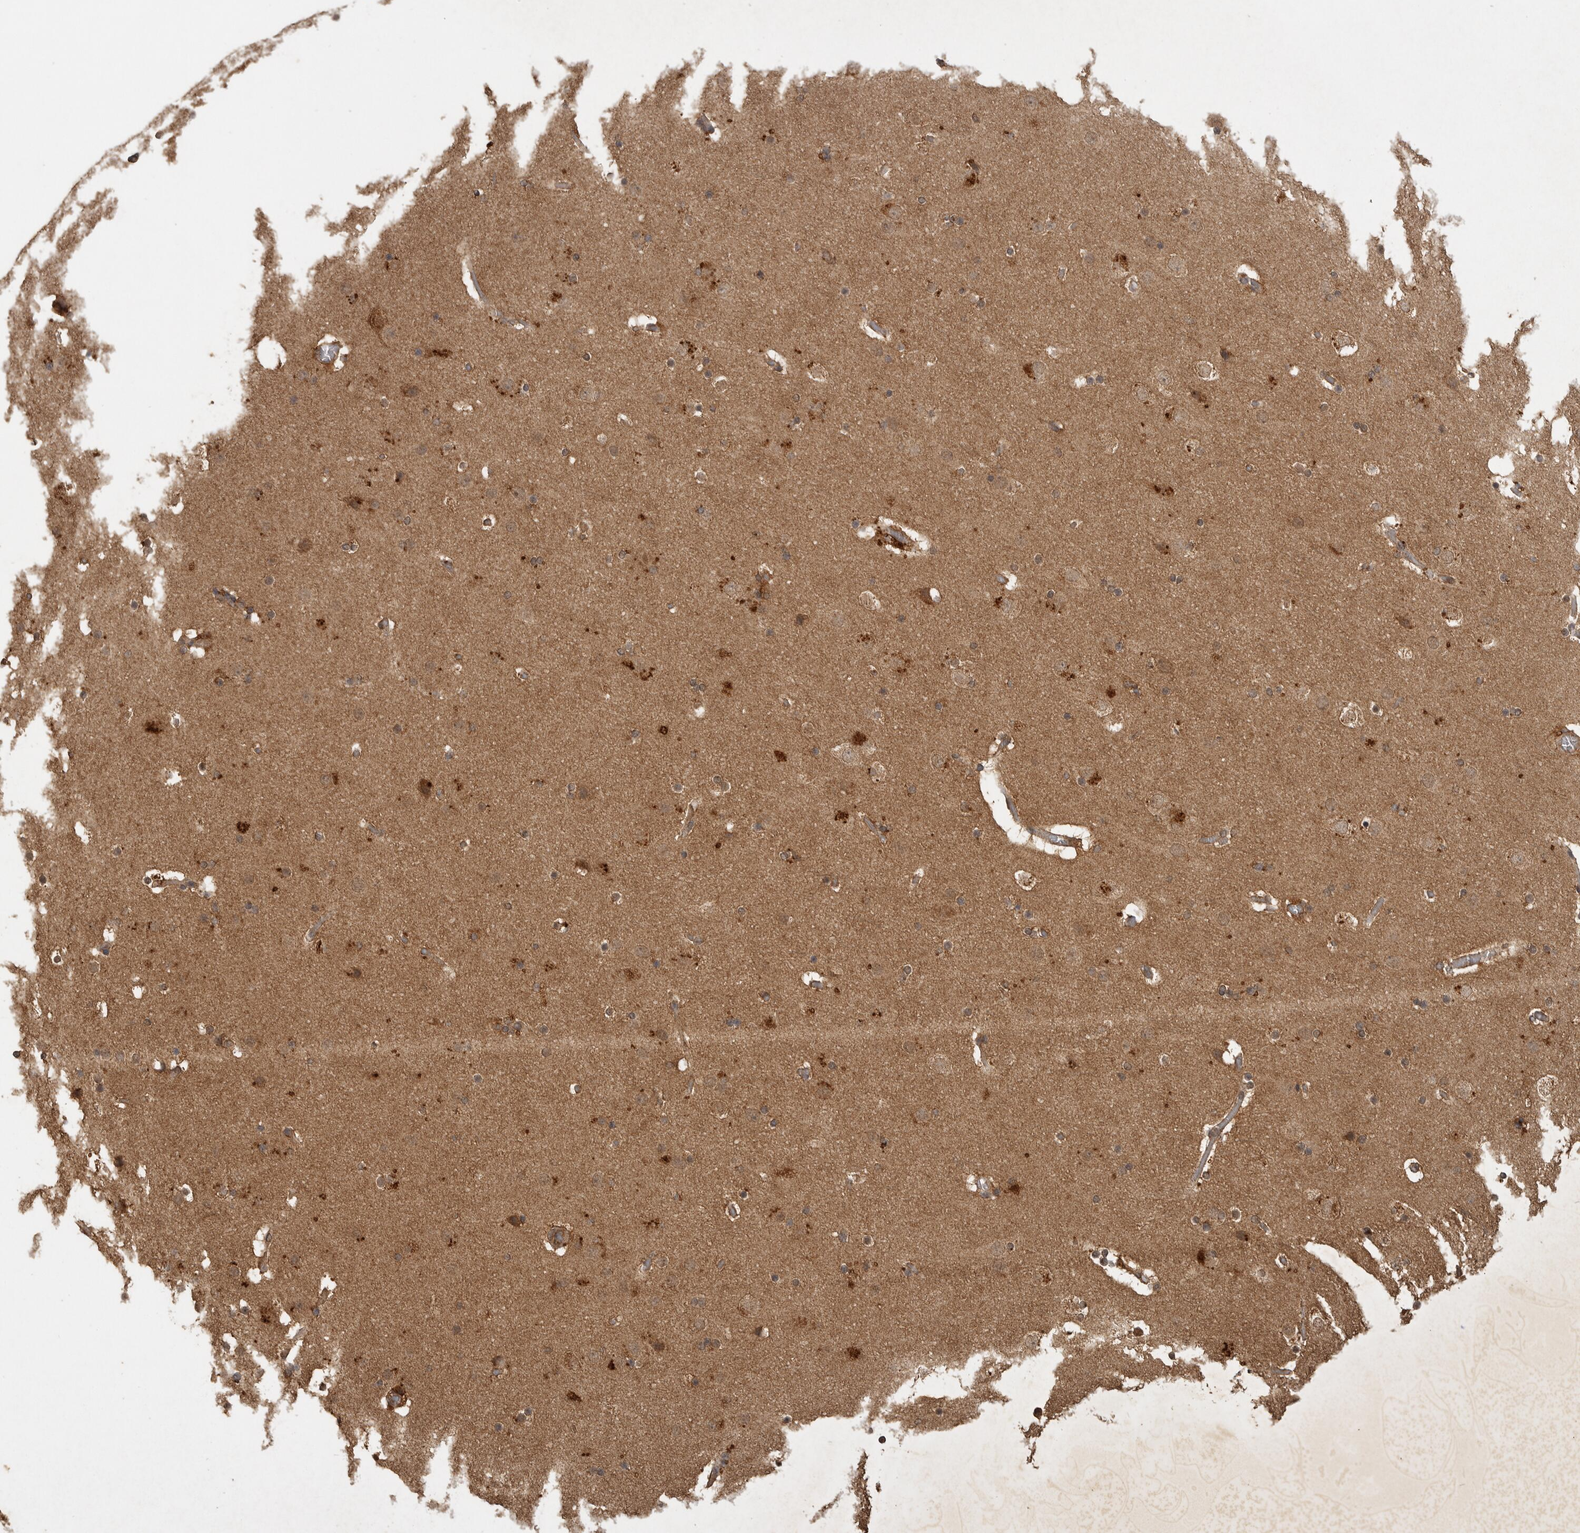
{"staining": {"intensity": "moderate", "quantity": ">75%", "location": "cytoplasmic/membranous"}, "tissue": "cerebral cortex", "cell_type": "Endothelial cells", "image_type": "normal", "snomed": [{"axis": "morphology", "description": "Normal tissue, NOS"}, {"axis": "topography", "description": "Cerebral cortex"}], "caption": "Immunohistochemistry staining of benign cerebral cortex, which displays medium levels of moderate cytoplasmic/membranous staining in approximately >75% of endothelial cells indicating moderate cytoplasmic/membranous protein expression. The staining was performed using DAB (3,3'-diaminobenzidine) (brown) for protein detection and nuclei were counterstained in hematoxylin (blue).", "gene": "ICOSLG", "patient": {"sex": "male", "age": 57}}